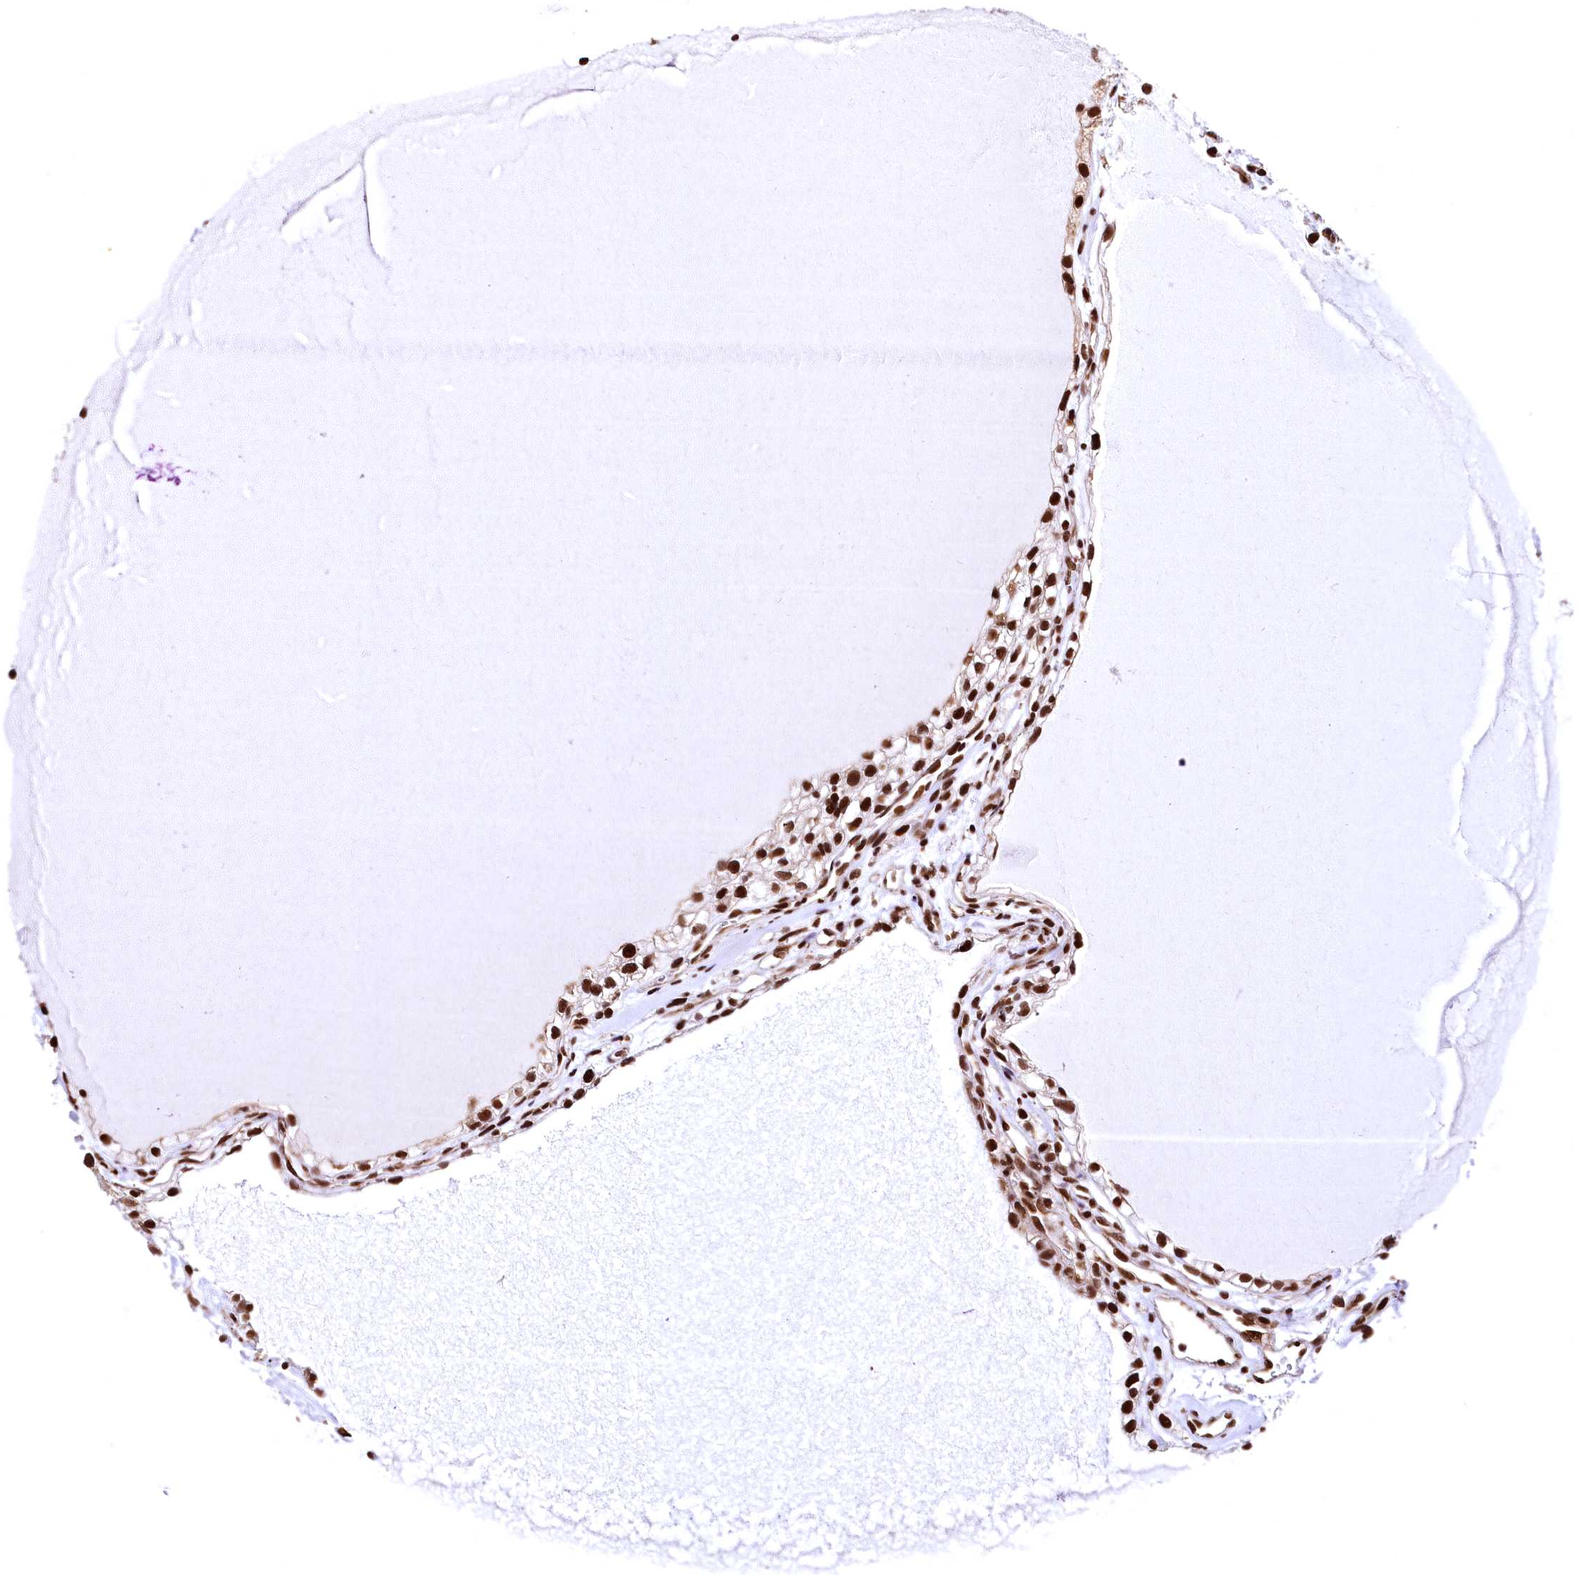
{"staining": {"intensity": "strong", "quantity": ">75%", "location": "nuclear"}, "tissue": "renal cancer", "cell_type": "Tumor cells", "image_type": "cancer", "snomed": [{"axis": "morphology", "description": "Adenocarcinoma, NOS"}, {"axis": "topography", "description": "Kidney"}], "caption": "Human renal cancer stained with a brown dye displays strong nuclear positive staining in about >75% of tumor cells.", "gene": "PDS5B", "patient": {"sex": "female", "age": 57}}